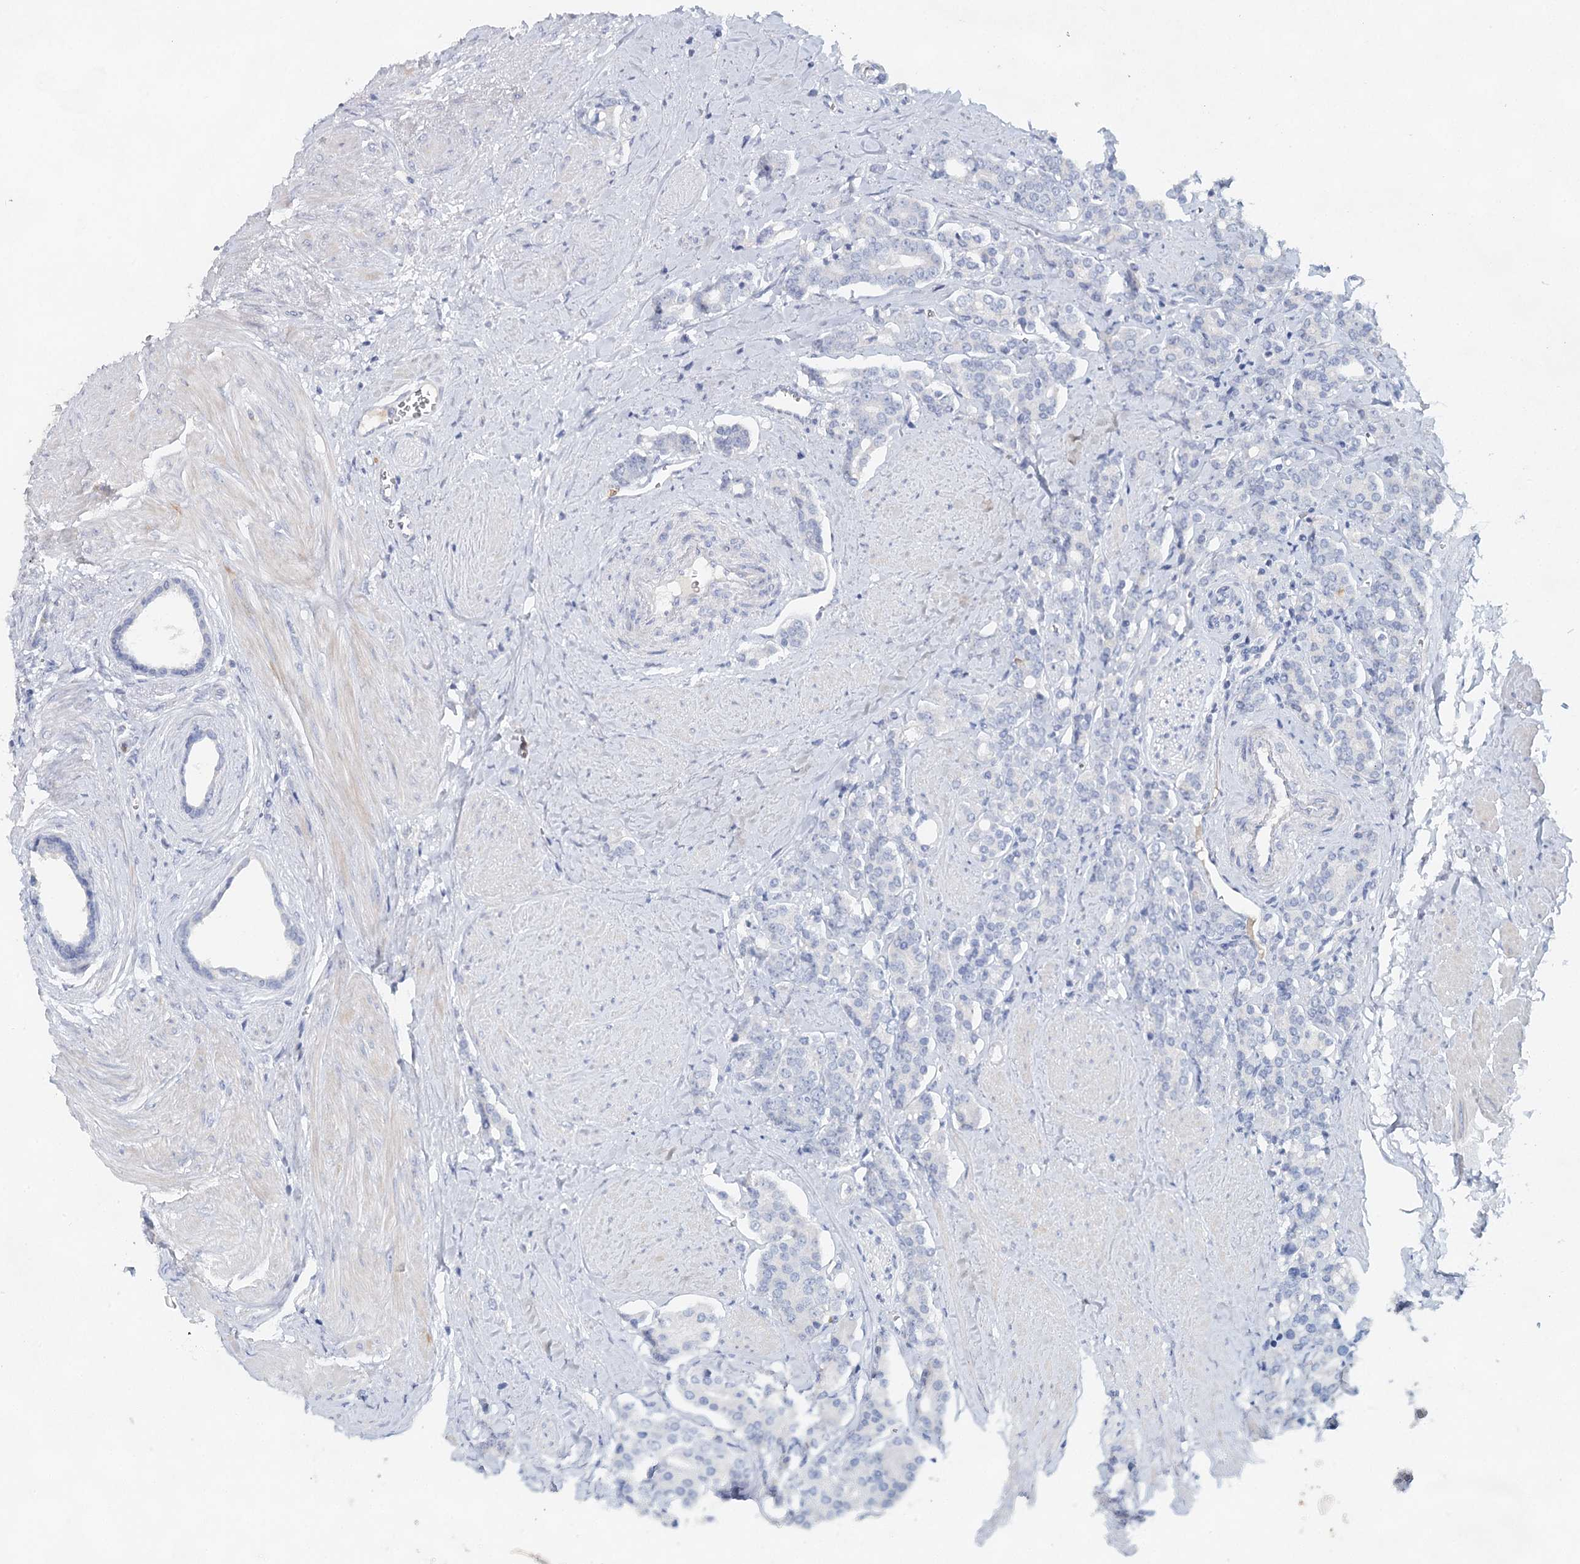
{"staining": {"intensity": "negative", "quantity": "none", "location": "none"}, "tissue": "prostate cancer", "cell_type": "Tumor cells", "image_type": "cancer", "snomed": [{"axis": "morphology", "description": "Adenocarcinoma, High grade"}, {"axis": "topography", "description": "Prostate"}], "caption": "Image shows no significant protein staining in tumor cells of prostate cancer. (Stains: DAB IHC with hematoxylin counter stain, Microscopy: brightfield microscopy at high magnification).", "gene": "MYL6B", "patient": {"sex": "male", "age": 62}}